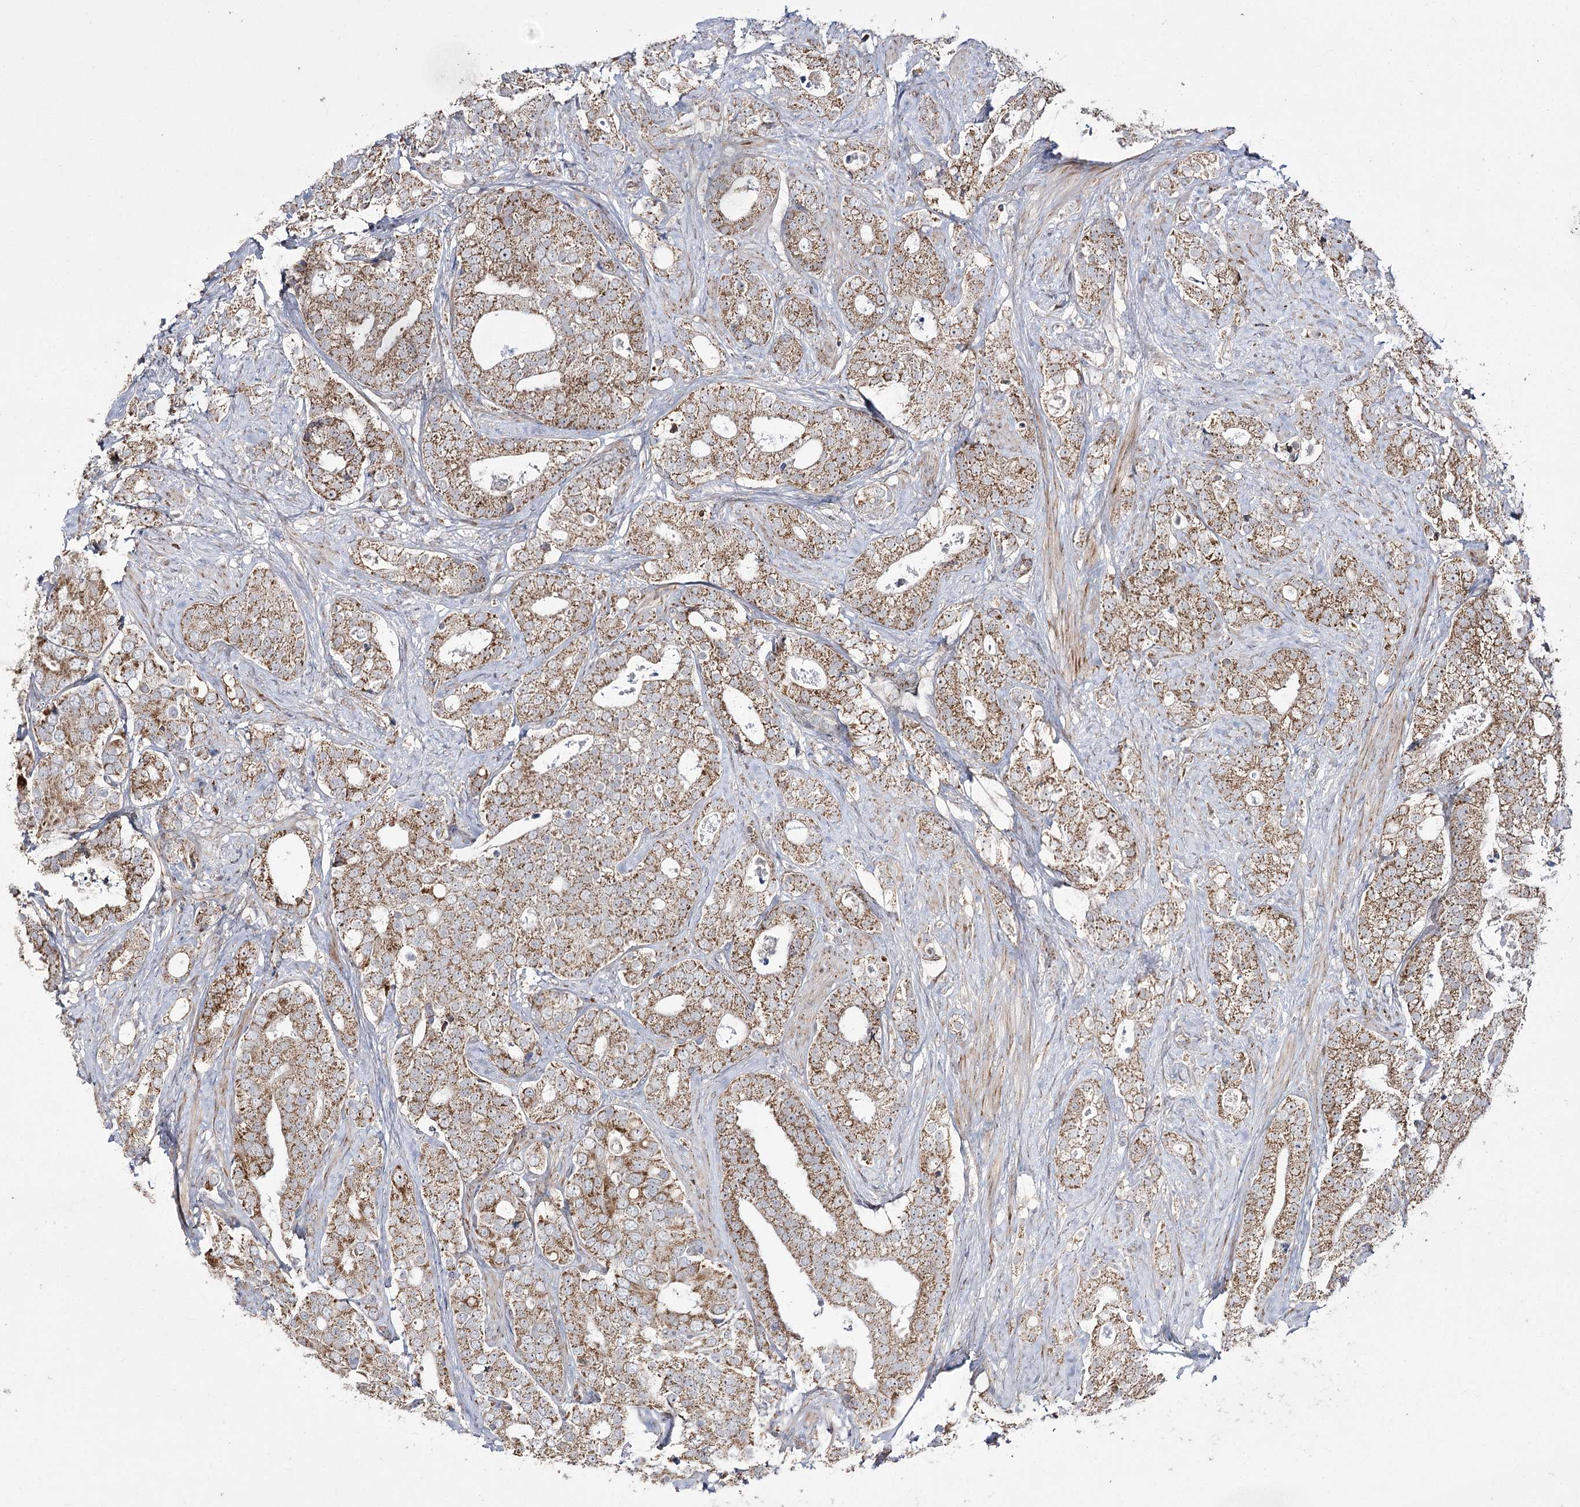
{"staining": {"intensity": "moderate", "quantity": ">75%", "location": "cytoplasmic/membranous"}, "tissue": "prostate cancer", "cell_type": "Tumor cells", "image_type": "cancer", "snomed": [{"axis": "morphology", "description": "Adenocarcinoma, High grade"}, {"axis": "topography", "description": "Prostate and seminal vesicle, NOS"}], "caption": "Immunohistochemistry (IHC) image of prostate cancer stained for a protein (brown), which demonstrates medium levels of moderate cytoplasmic/membranous staining in approximately >75% of tumor cells.", "gene": "NADK2", "patient": {"sex": "male", "age": 67}}